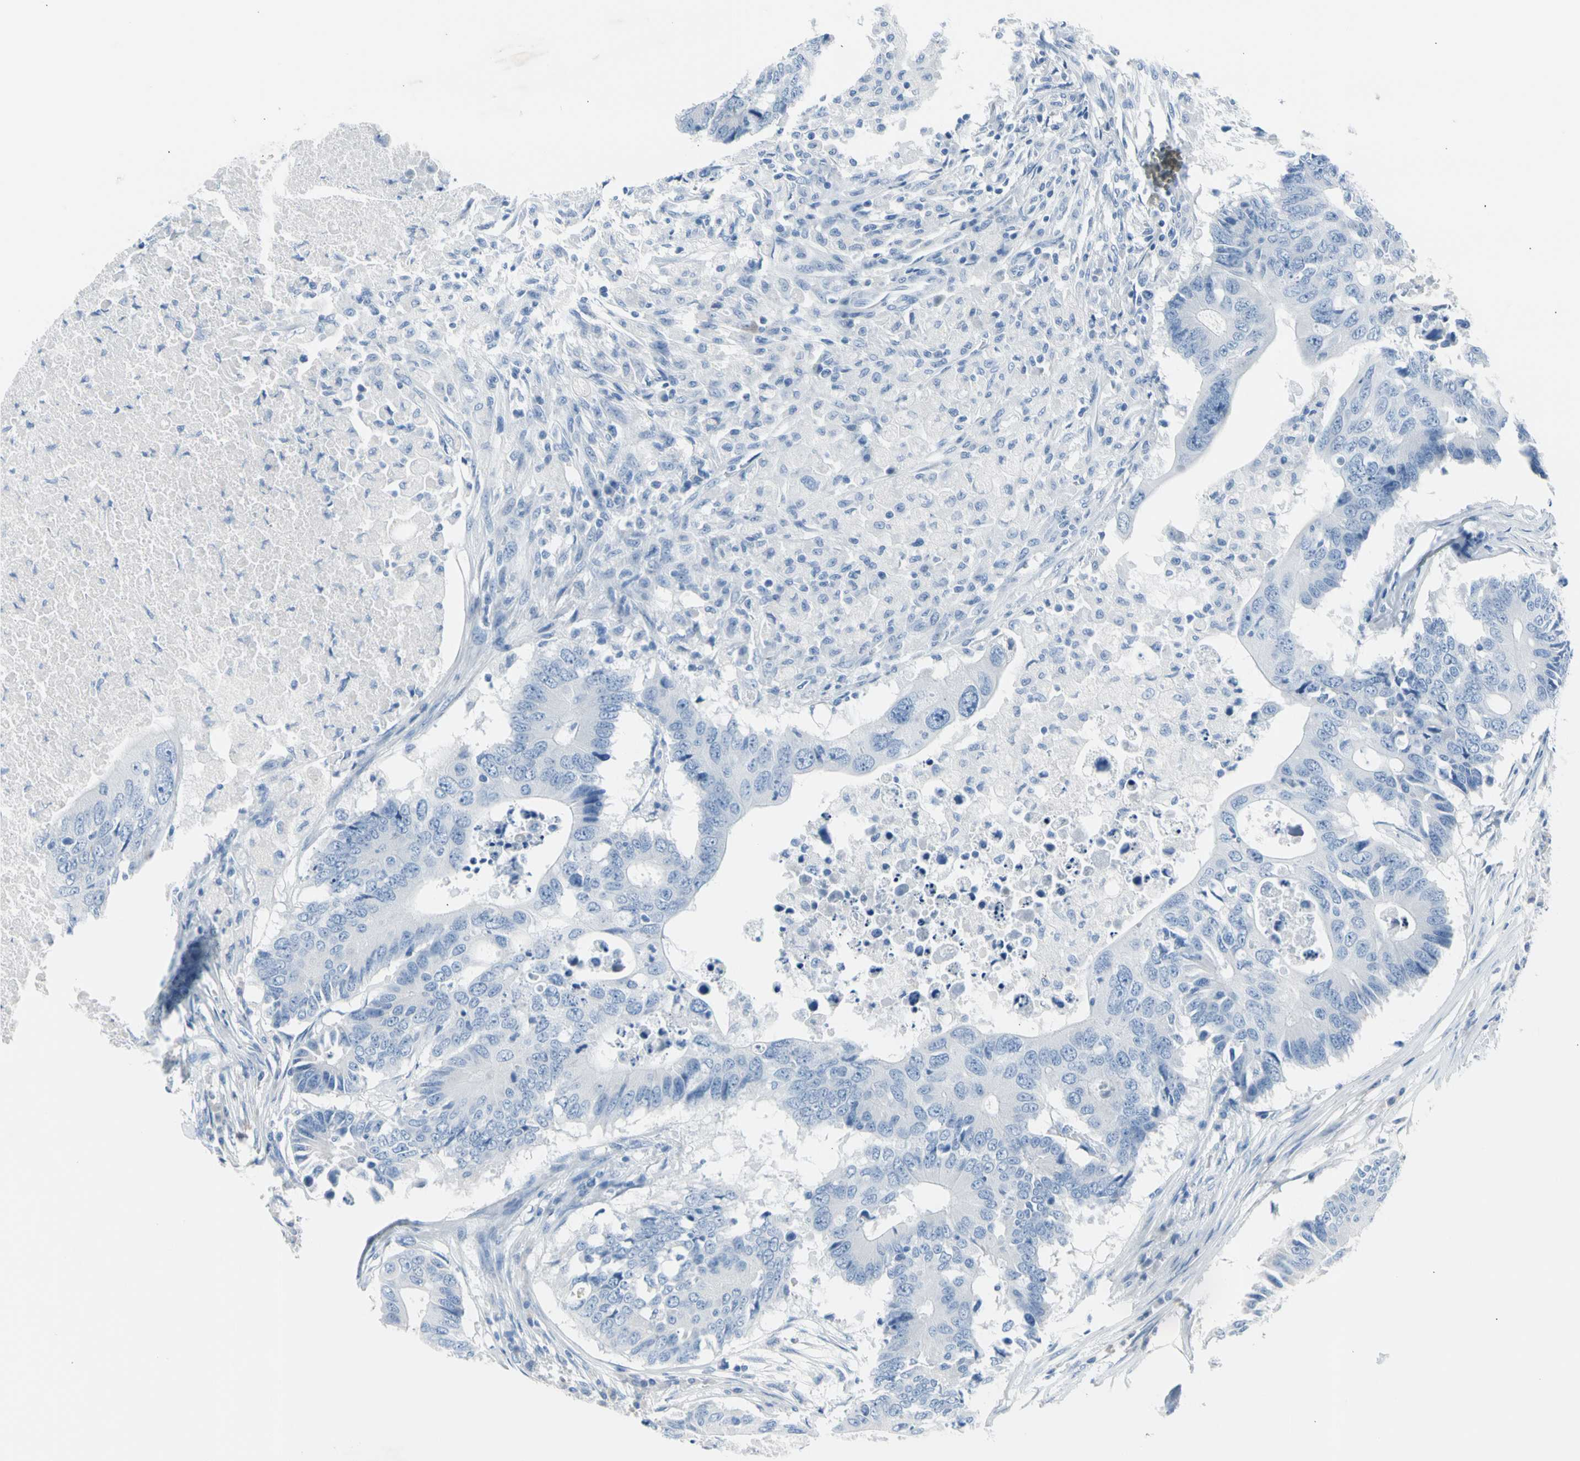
{"staining": {"intensity": "negative", "quantity": "none", "location": "none"}, "tissue": "colorectal cancer", "cell_type": "Tumor cells", "image_type": "cancer", "snomed": [{"axis": "morphology", "description": "Adenocarcinoma, NOS"}, {"axis": "topography", "description": "Colon"}], "caption": "Immunohistochemical staining of human colorectal adenocarcinoma shows no significant expression in tumor cells.", "gene": "TPO", "patient": {"sex": "male", "age": 71}}